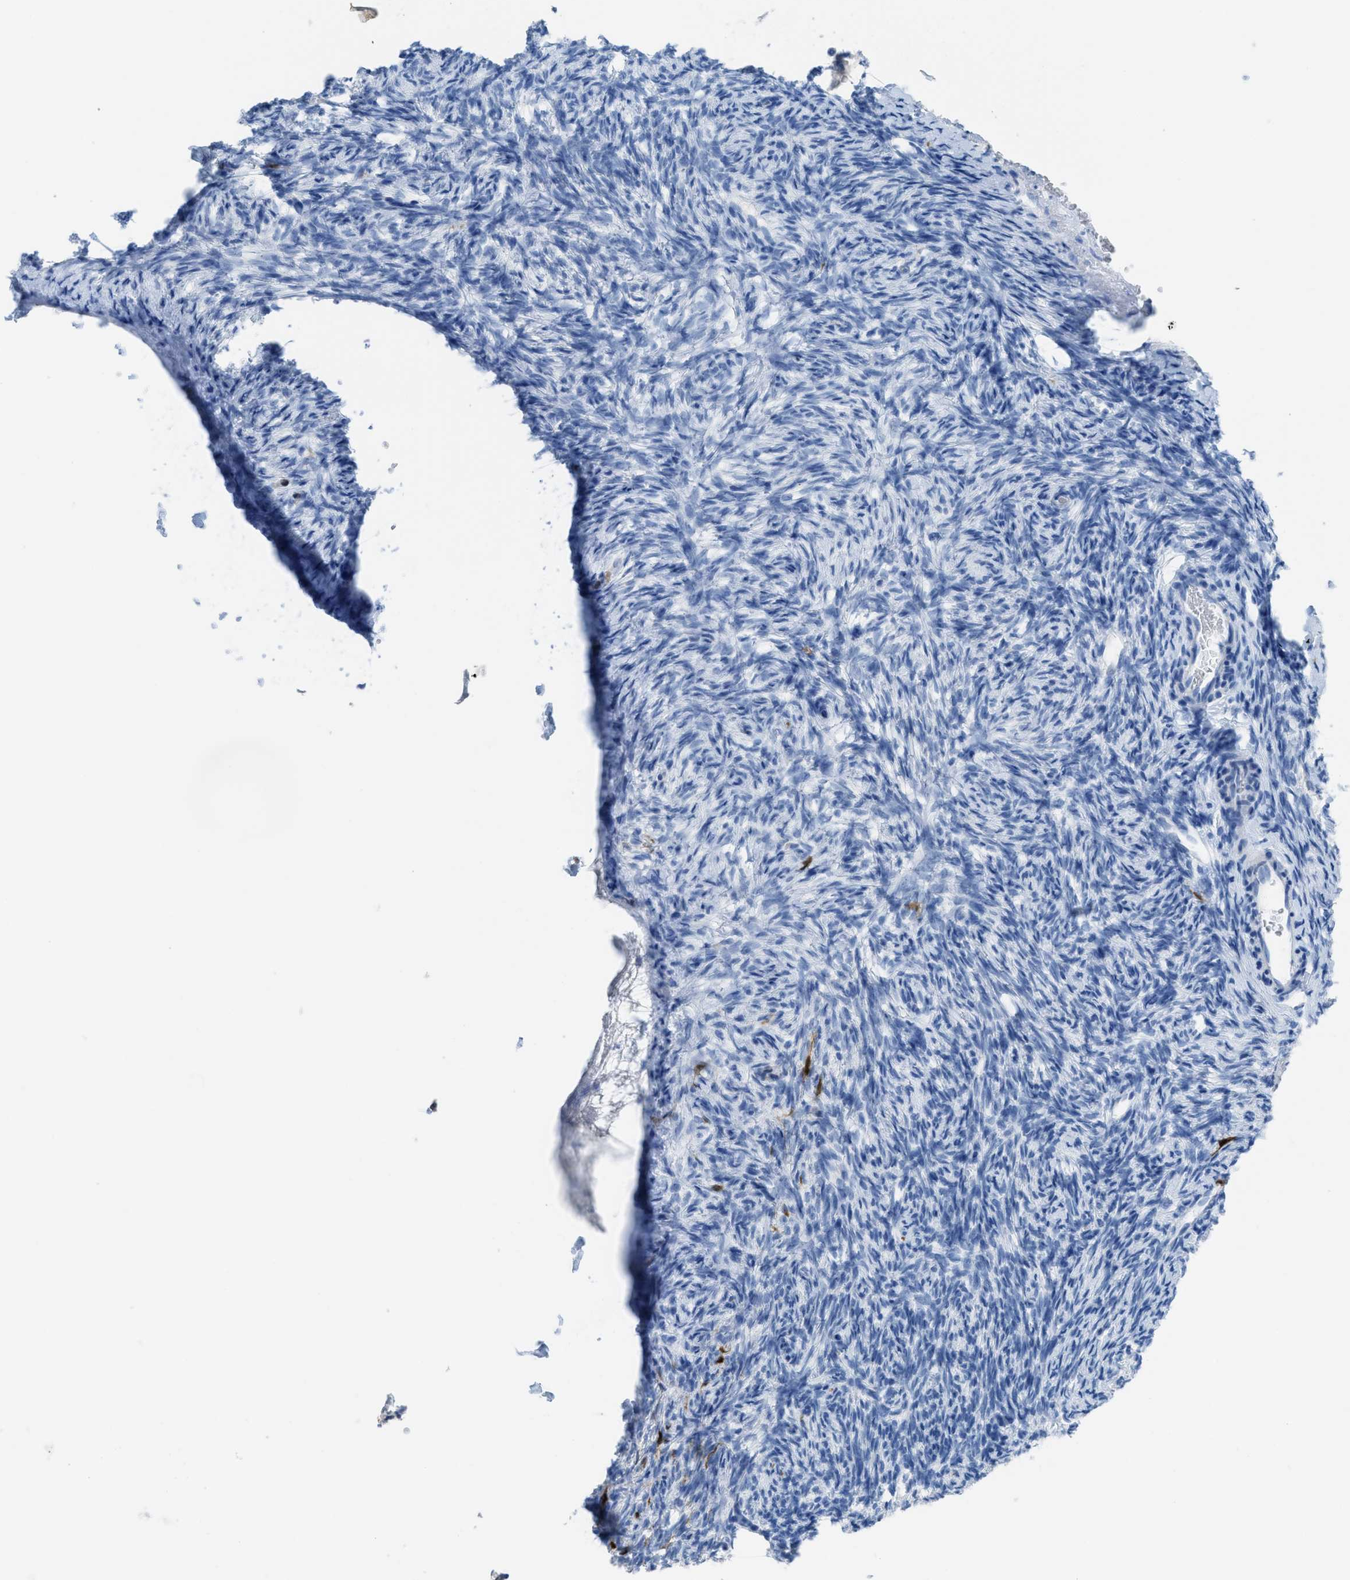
{"staining": {"intensity": "negative", "quantity": "none", "location": "none"}, "tissue": "ovary", "cell_type": "Follicle cells", "image_type": "normal", "snomed": [{"axis": "morphology", "description": "Normal tissue, NOS"}, {"axis": "topography", "description": "Ovary"}], "caption": "A high-resolution histopathology image shows IHC staining of normal ovary, which exhibits no significant staining in follicle cells.", "gene": "CDKN2A", "patient": {"sex": "female", "age": 33}}